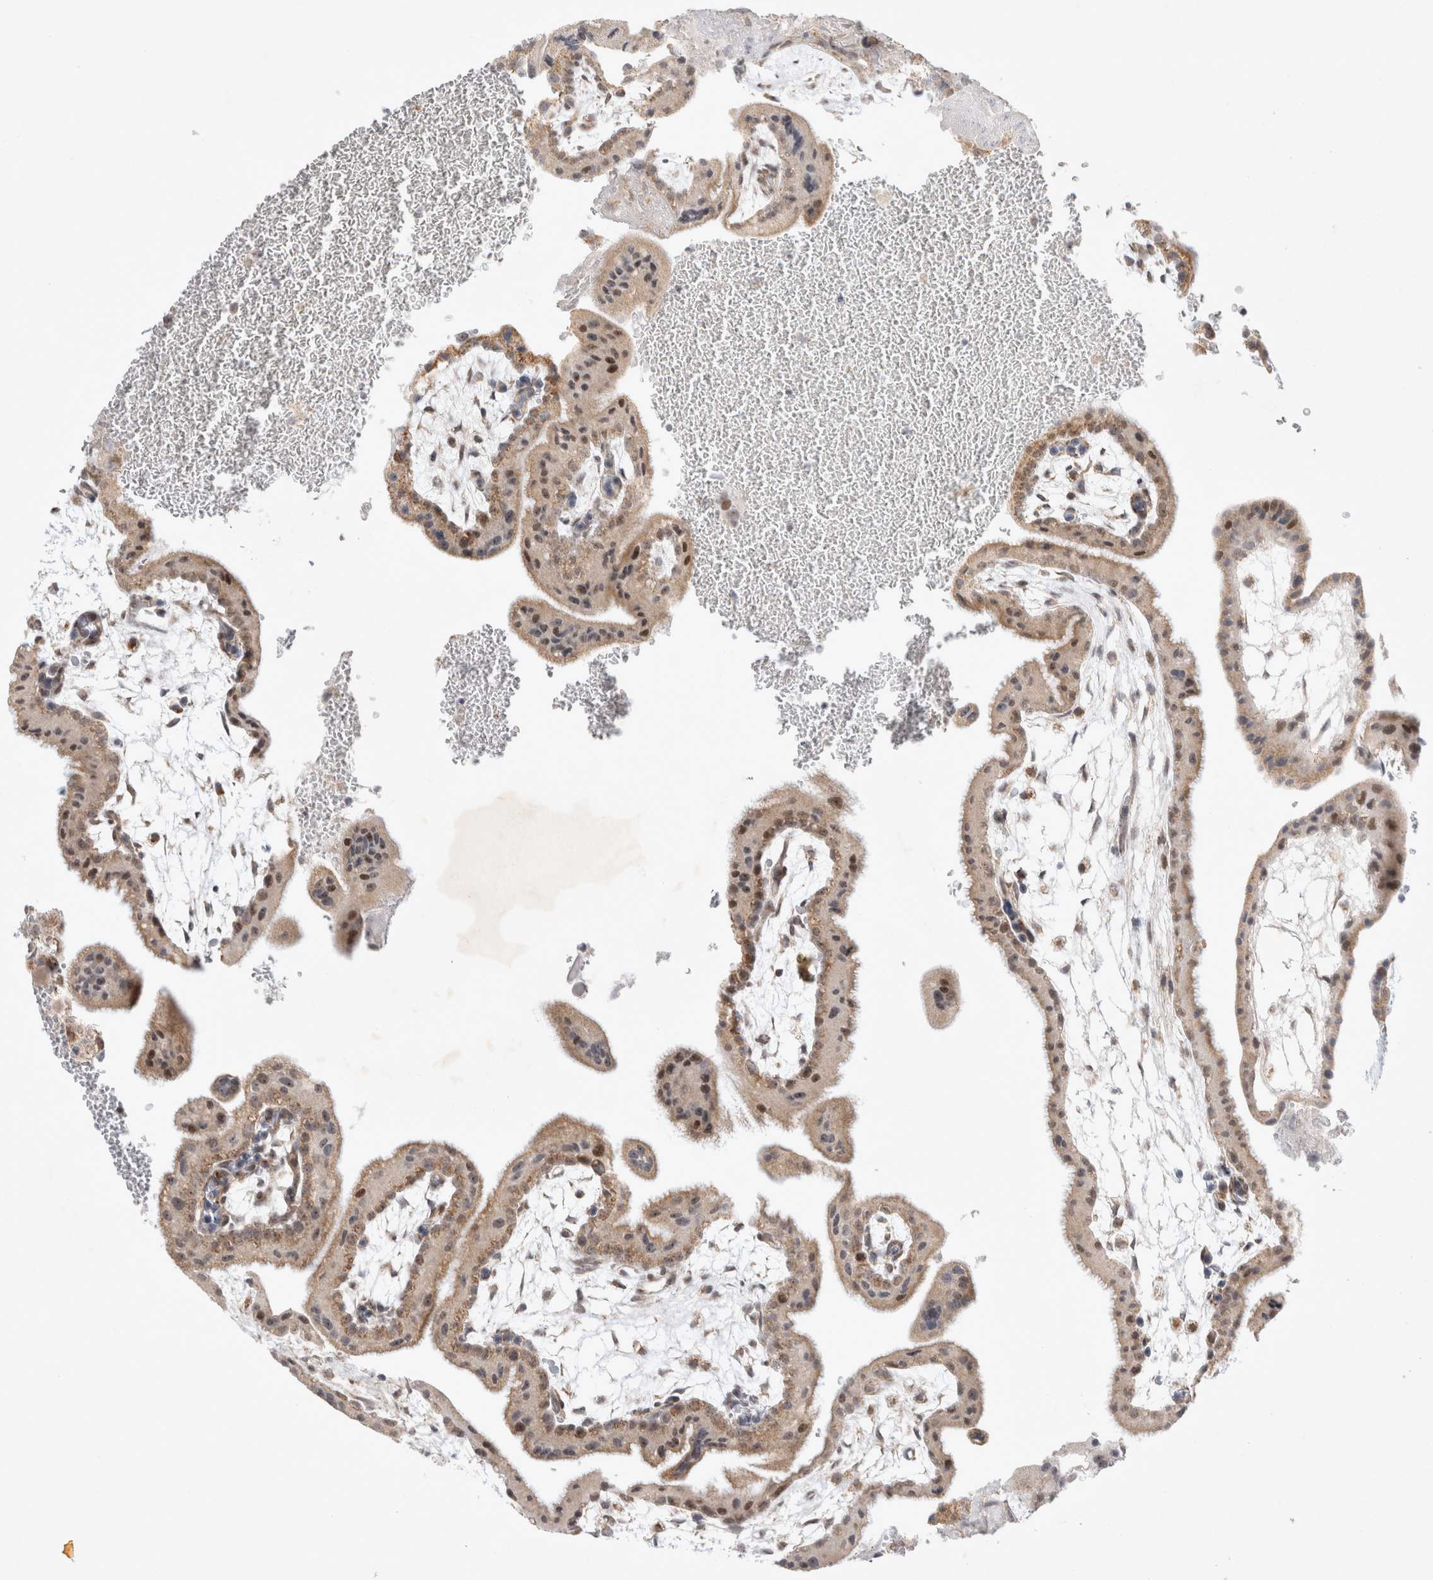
{"staining": {"intensity": "weak", "quantity": ">75%", "location": "cytoplasmic/membranous,nuclear"}, "tissue": "placenta", "cell_type": "Decidual cells", "image_type": "normal", "snomed": [{"axis": "morphology", "description": "Normal tissue, NOS"}, {"axis": "topography", "description": "Placenta"}], "caption": "Immunohistochemical staining of benign placenta demonstrates weak cytoplasmic/membranous,nuclear protein expression in approximately >75% of decidual cells.", "gene": "MRPL37", "patient": {"sex": "female", "age": 35}}